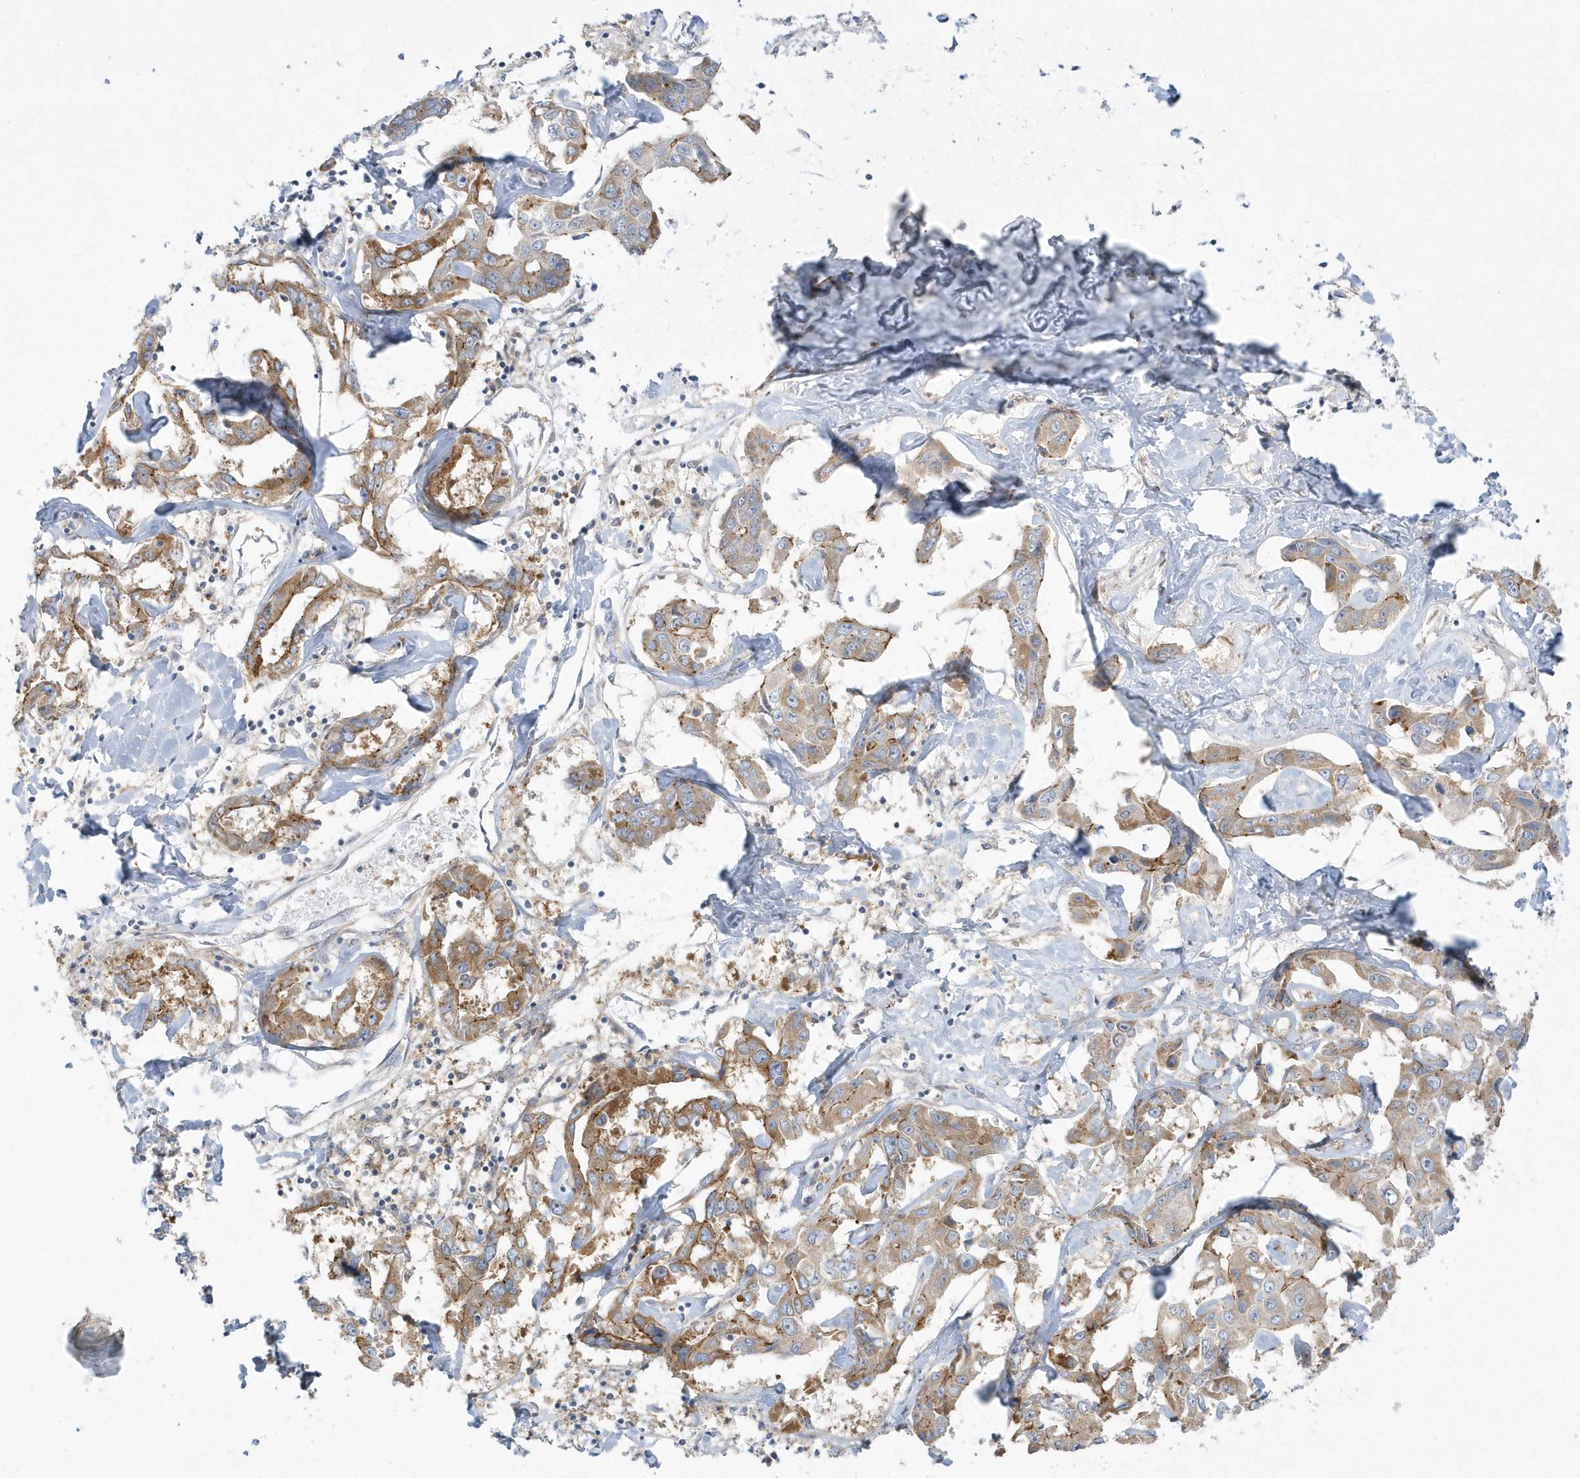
{"staining": {"intensity": "moderate", "quantity": ">75%", "location": "cytoplasmic/membranous"}, "tissue": "liver cancer", "cell_type": "Tumor cells", "image_type": "cancer", "snomed": [{"axis": "morphology", "description": "Cholangiocarcinoma"}, {"axis": "topography", "description": "Liver"}], "caption": "DAB (3,3'-diaminobenzidine) immunohistochemical staining of human liver cholangiocarcinoma reveals moderate cytoplasmic/membranous protein expression in approximately >75% of tumor cells.", "gene": "DNAJC18", "patient": {"sex": "male", "age": 59}}